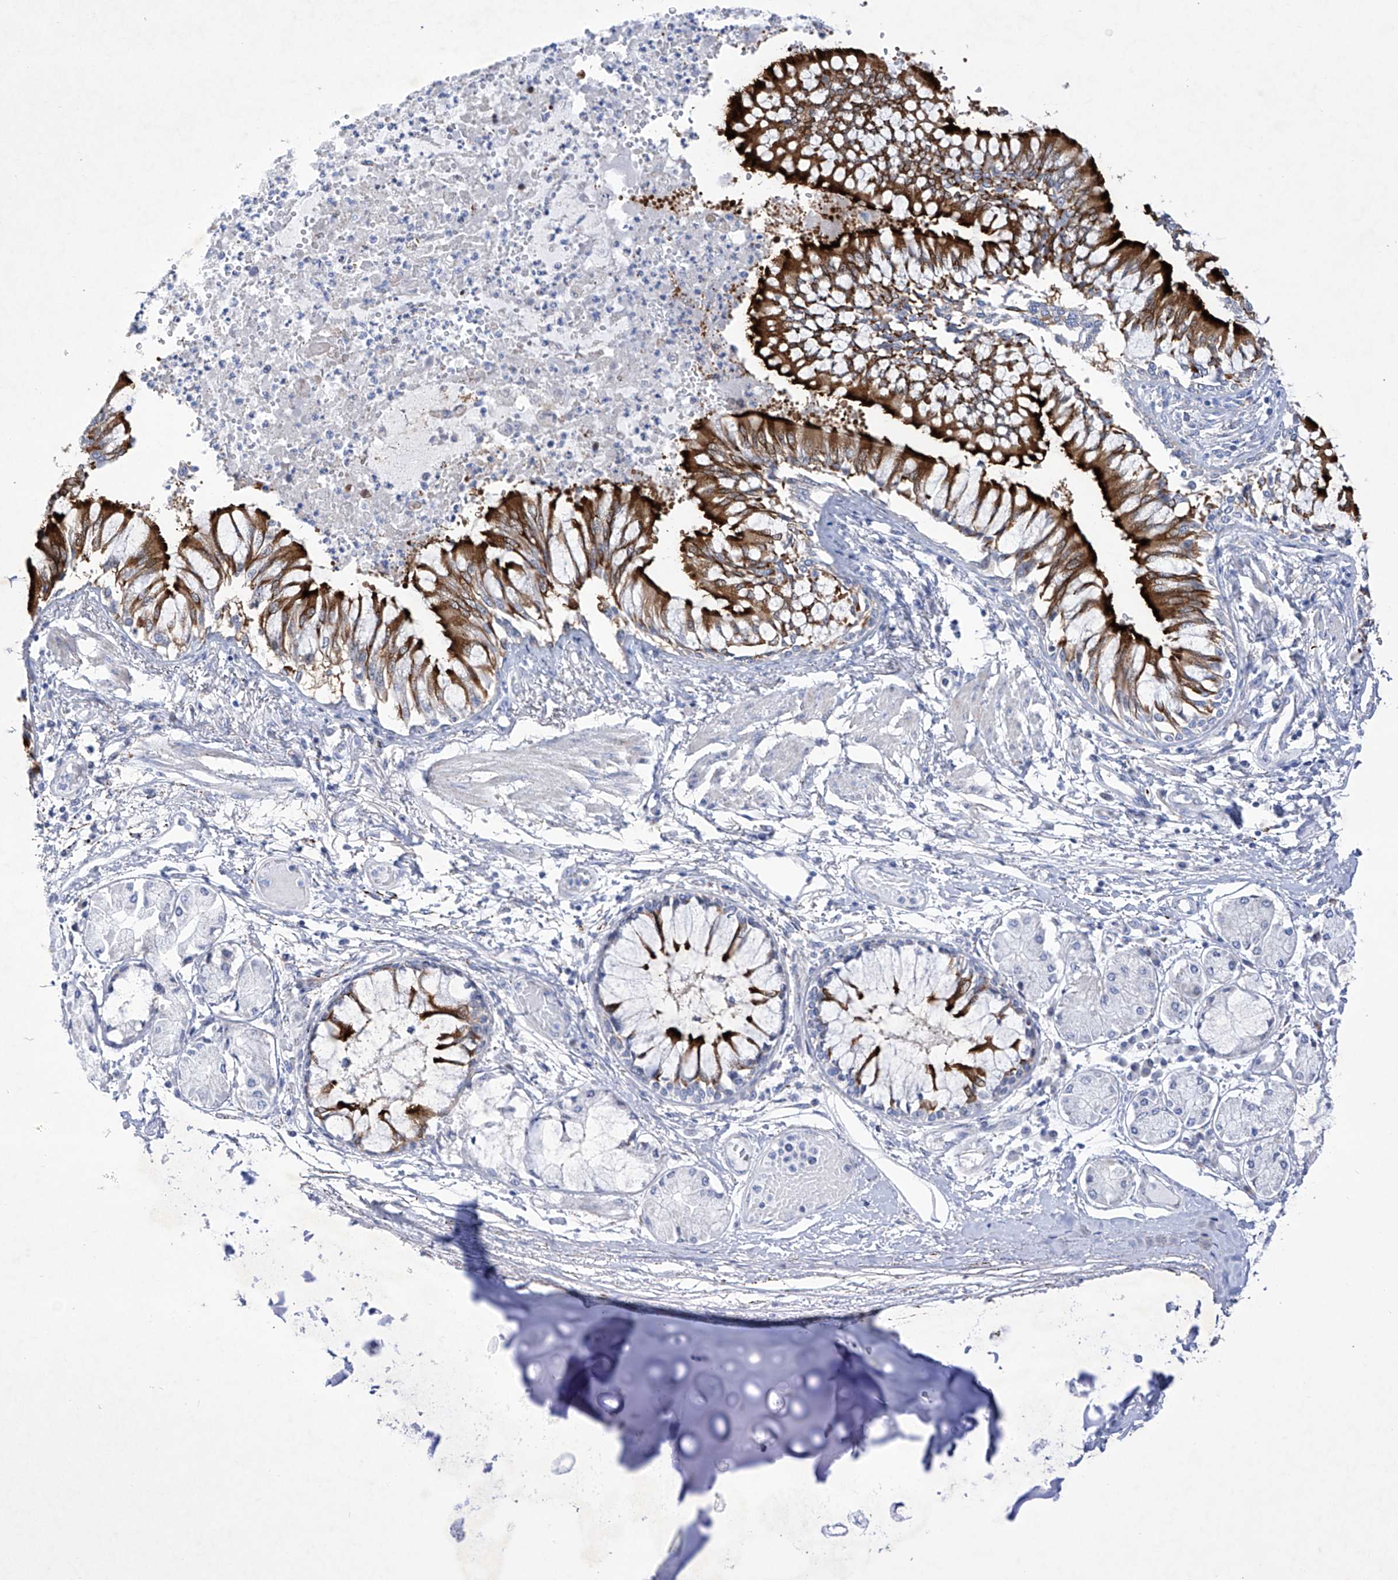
{"staining": {"intensity": "strong", "quantity": ">75%", "location": "cytoplasmic/membranous"}, "tissue": "bronchus", "cell_type": "Respiratory epithelial cells", "image_type": "normal", "snomed": [{"axis": "morphology", "description": "Normal tissue, NOS"}, {"axis": "topography", "description": "Cartilage tissue"}, {"axis": "topography", "description": "Bronchus"}, {"axis": "topography", "description": "Lung"}], "caption": "Bronchus was stained to show a protein in brown. There is high levels of strong cytoplasmic/membranous expression in about >75% of respiratory epithelial cells. Nuclei are stained in blue.", "gene": "C1orf87", "patient": {"sex": "female", "age": 49}}